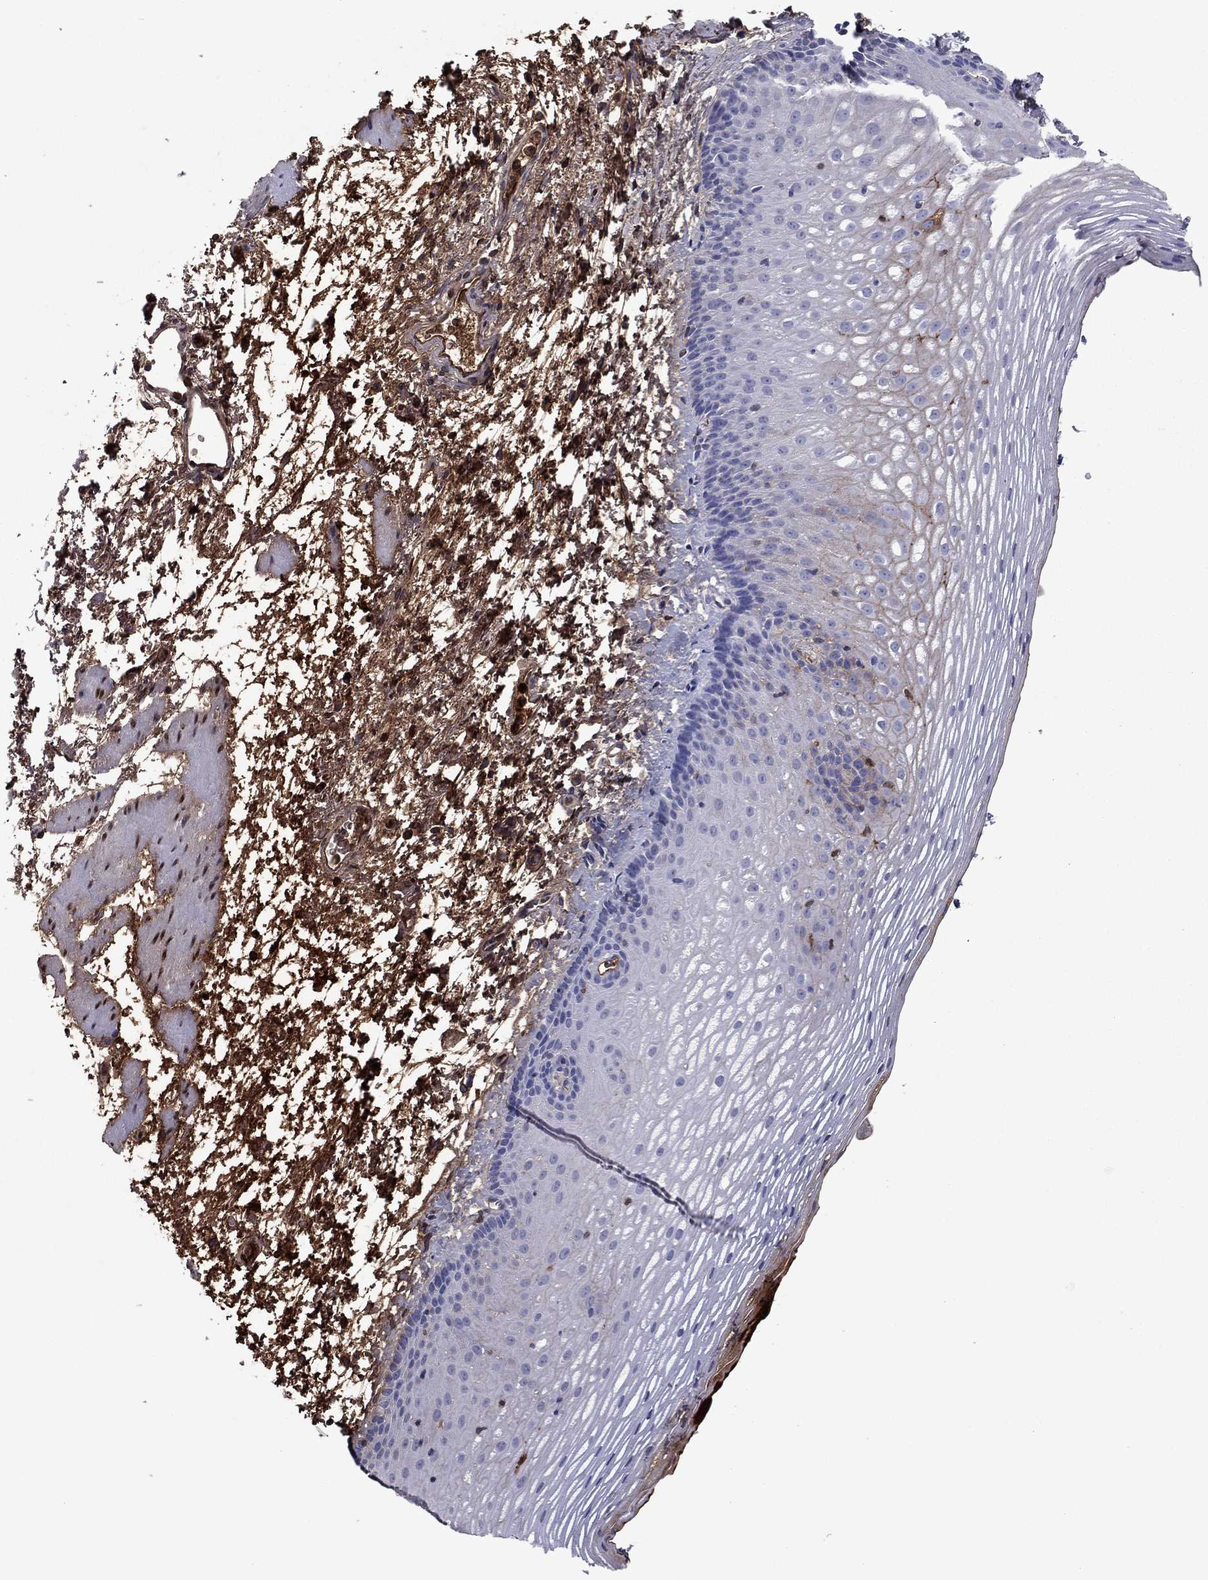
{"staining": {"intensity": "negative", "quantity": "none", "location": "none"}, "tissue": "esophagus", "cell_type": "Squamous epithelial cells", "image_type": "normal", "snomed": [{"axis": "morphology", "description": "Normal tissue, NOS"}, {"axis": "topography", "description": "Esophagus"}], "caption": "The immunohistochemistry (IHC) micrograph has no significant staining in squamous epithelial cells of esophagus.", "gene": "HPX", "patient": {"sex": "male", "age": 76}}